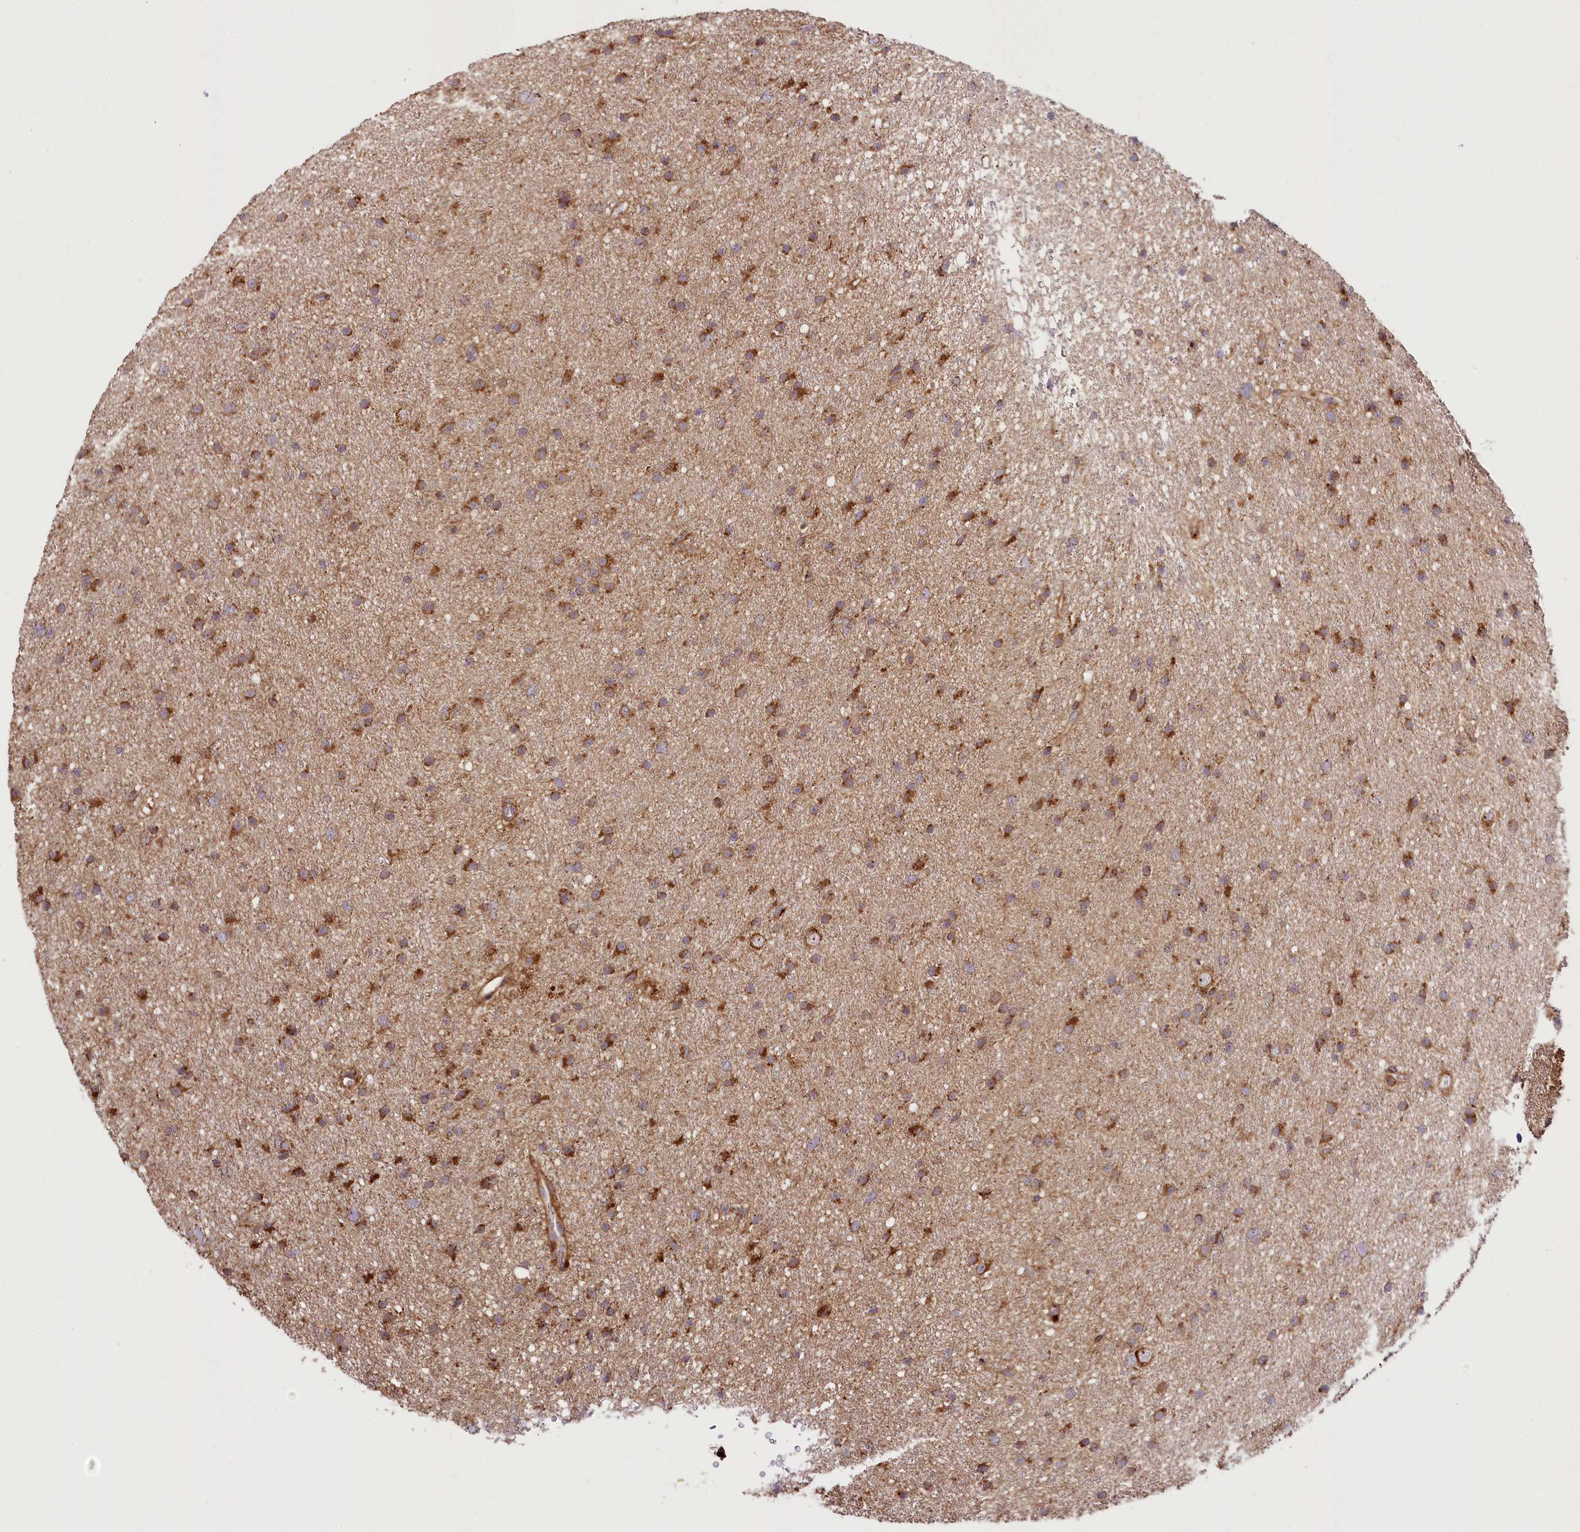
{"staining": {"intensity": "strong", "quantity": "25%-75%", "location": "cytoplasmic/membranous"}, "tissue": "glioma", "cell_type": "Tumor cells", "image_type": "cancer", "snomed": [{"axis": "morphology", "description": "Glioma, malignant, Low grade"}, {"axis": "topography", "description": "Cerebral cortex"}], "caption": "This photomicrograph demonstrates immunohistochemistry staining of human glioma, with high strong cytoplasmic/membranous expression in about 25%-75% of tumor cells.", "gene": "RAB7A", "patient": {"sex": "female", "age": 39}}